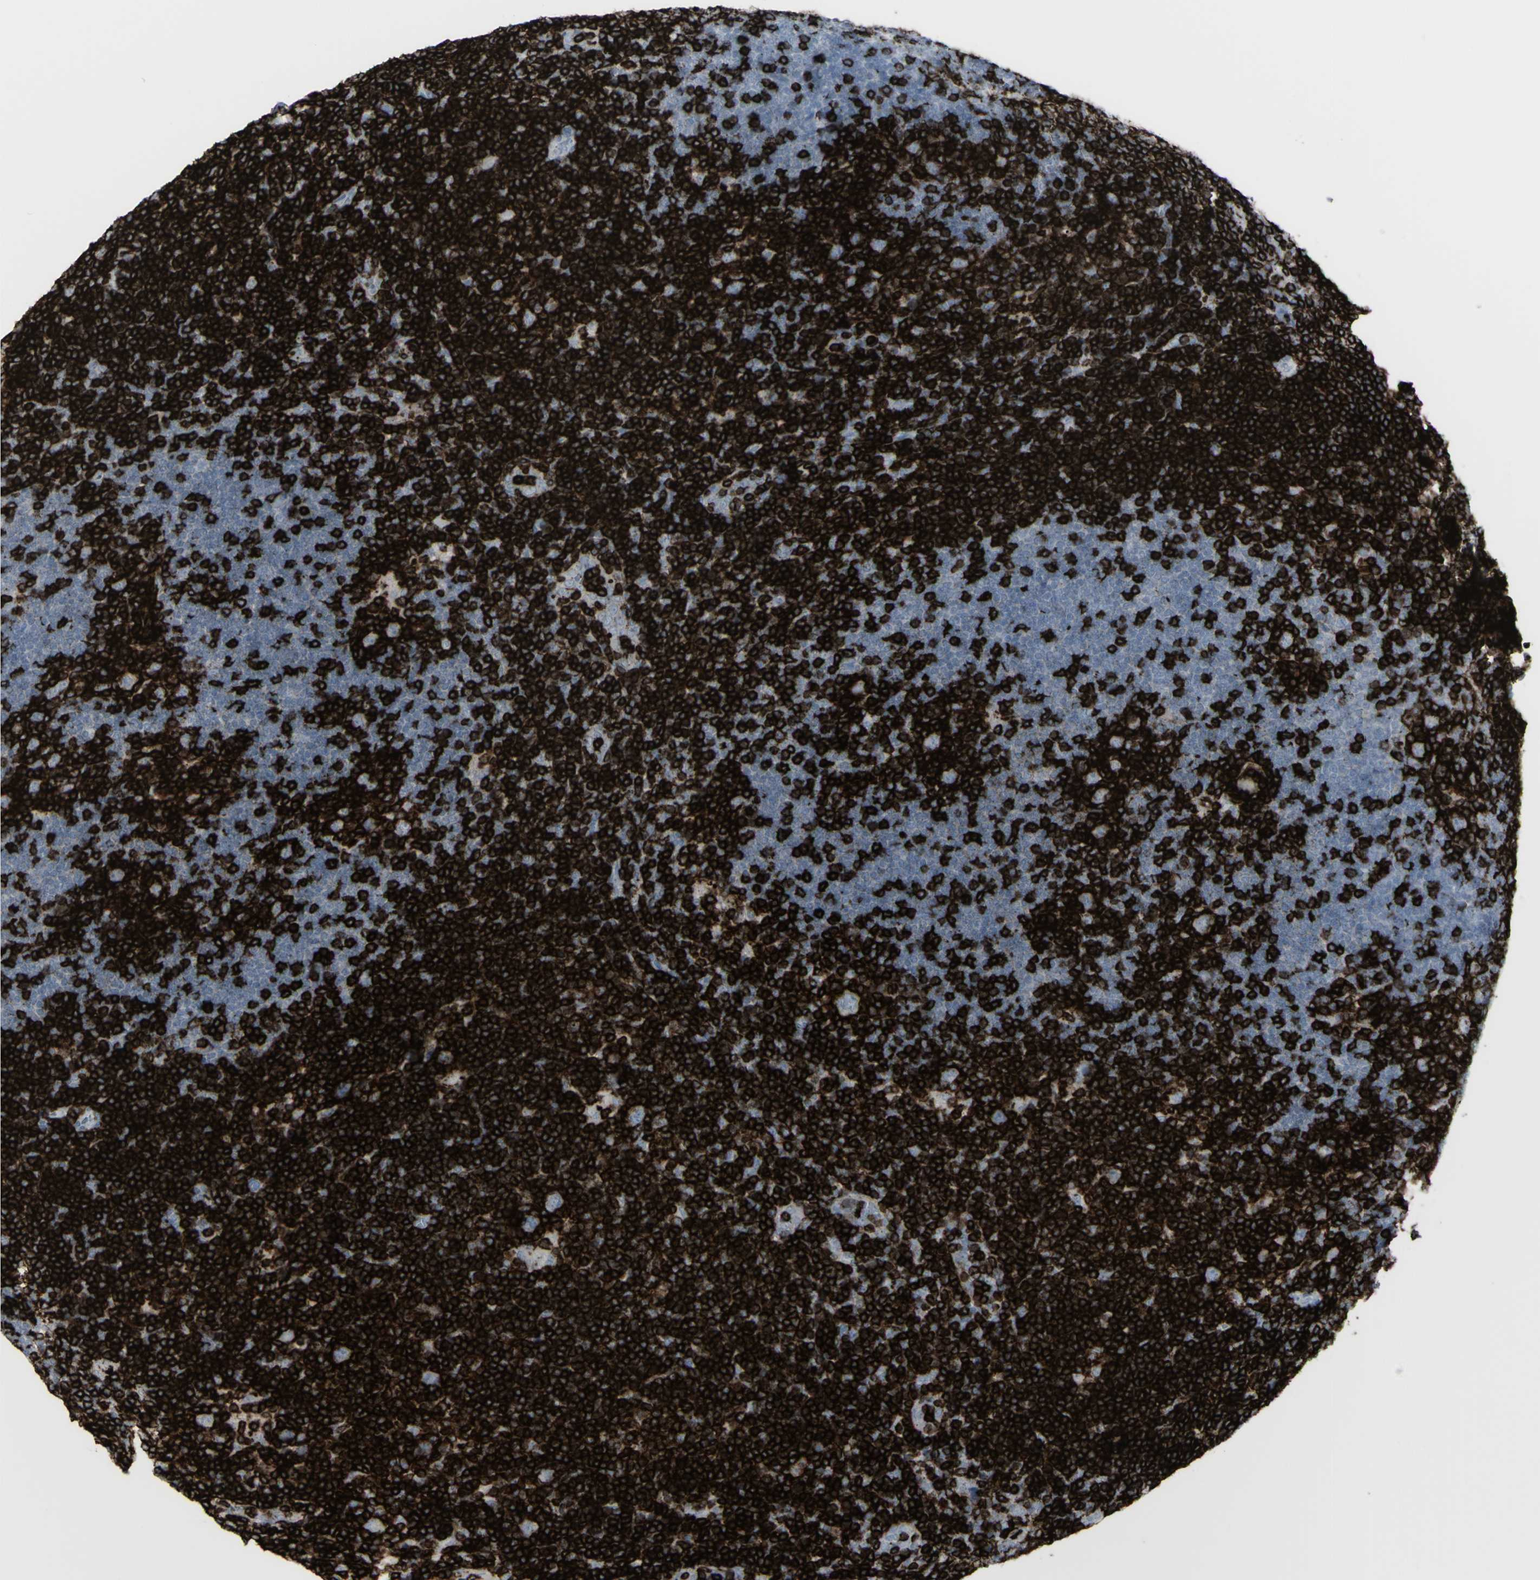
{"staining": {"intensity": "negative", "quantity": "none", "location": "none"}, "tissue": "lymphoma", "cell_type": "Tumor cells", "image_type": "cancer", "snomed": [{"axis": "morphology", "description": "Hodgkin's disease, NOS"}, {"axis": "topography", "description": "Lymph node"}], "caption": "A high-resolution histopathology image shows immunohistochemistry (IHC) staining of Hodgkin's disease, which displays no significant staining in tumor cells.", "gene": "CD247", "patient": {"sex": "female", "age": 57}}